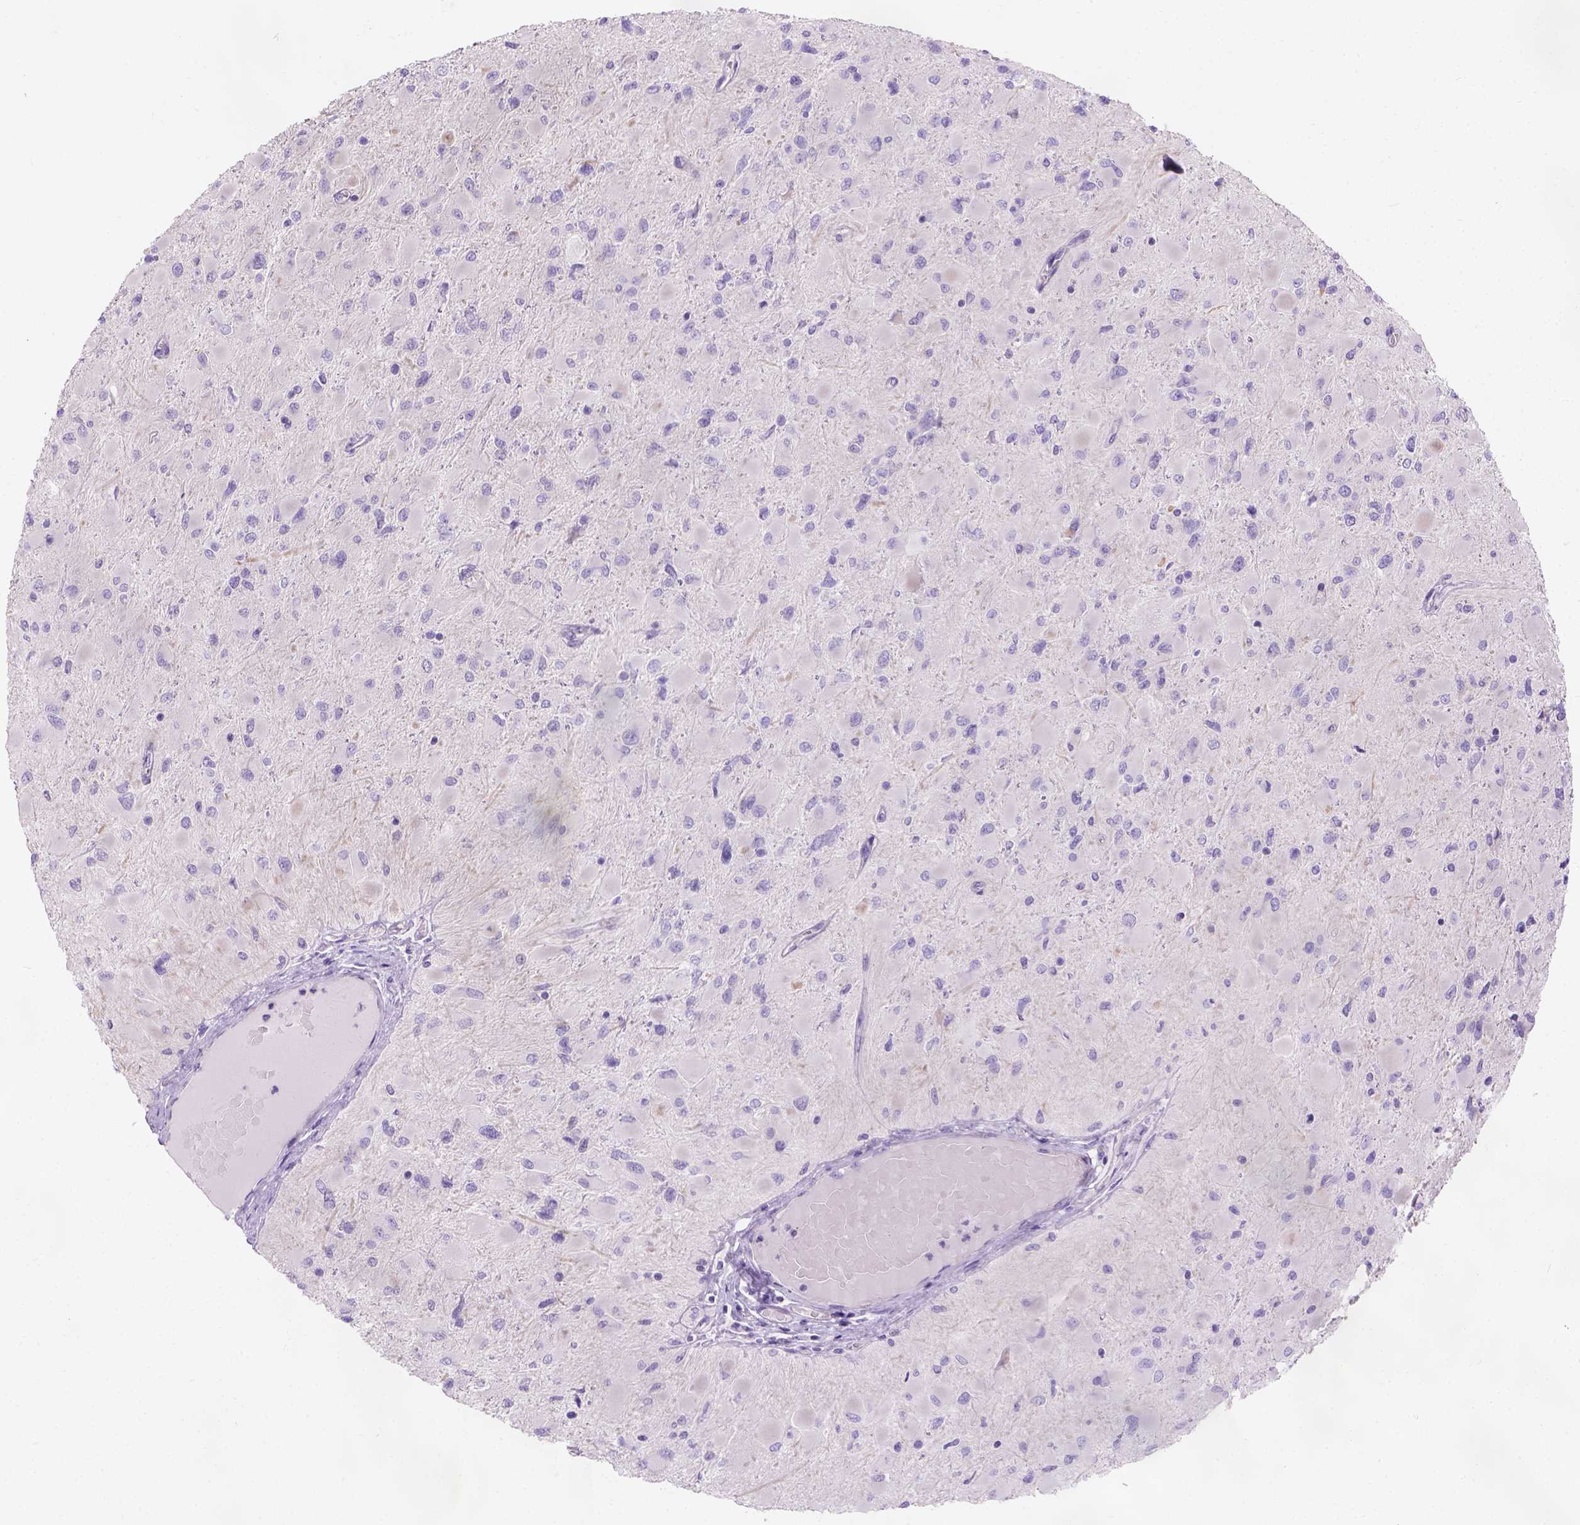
{"staining": {"intensity": "negative", "quantity": "none", "location": "none"}, "tissue": "glioma", "cell_type": "Tumor cells", "image_type": "cancer", "snomed": [{"axis": "morphology", "description": "Glioma, malignant, High grade"}, {"axis": "topography", "description": "Cerebral cortex"}], "caption": "Immunohistochemistry image of neoplastic tissue: human glioma stained with DAB displays no significant protein positivity in tumor cells.", "gene": "C20orf144", "patient": {"sex": "female", "age": 36}}